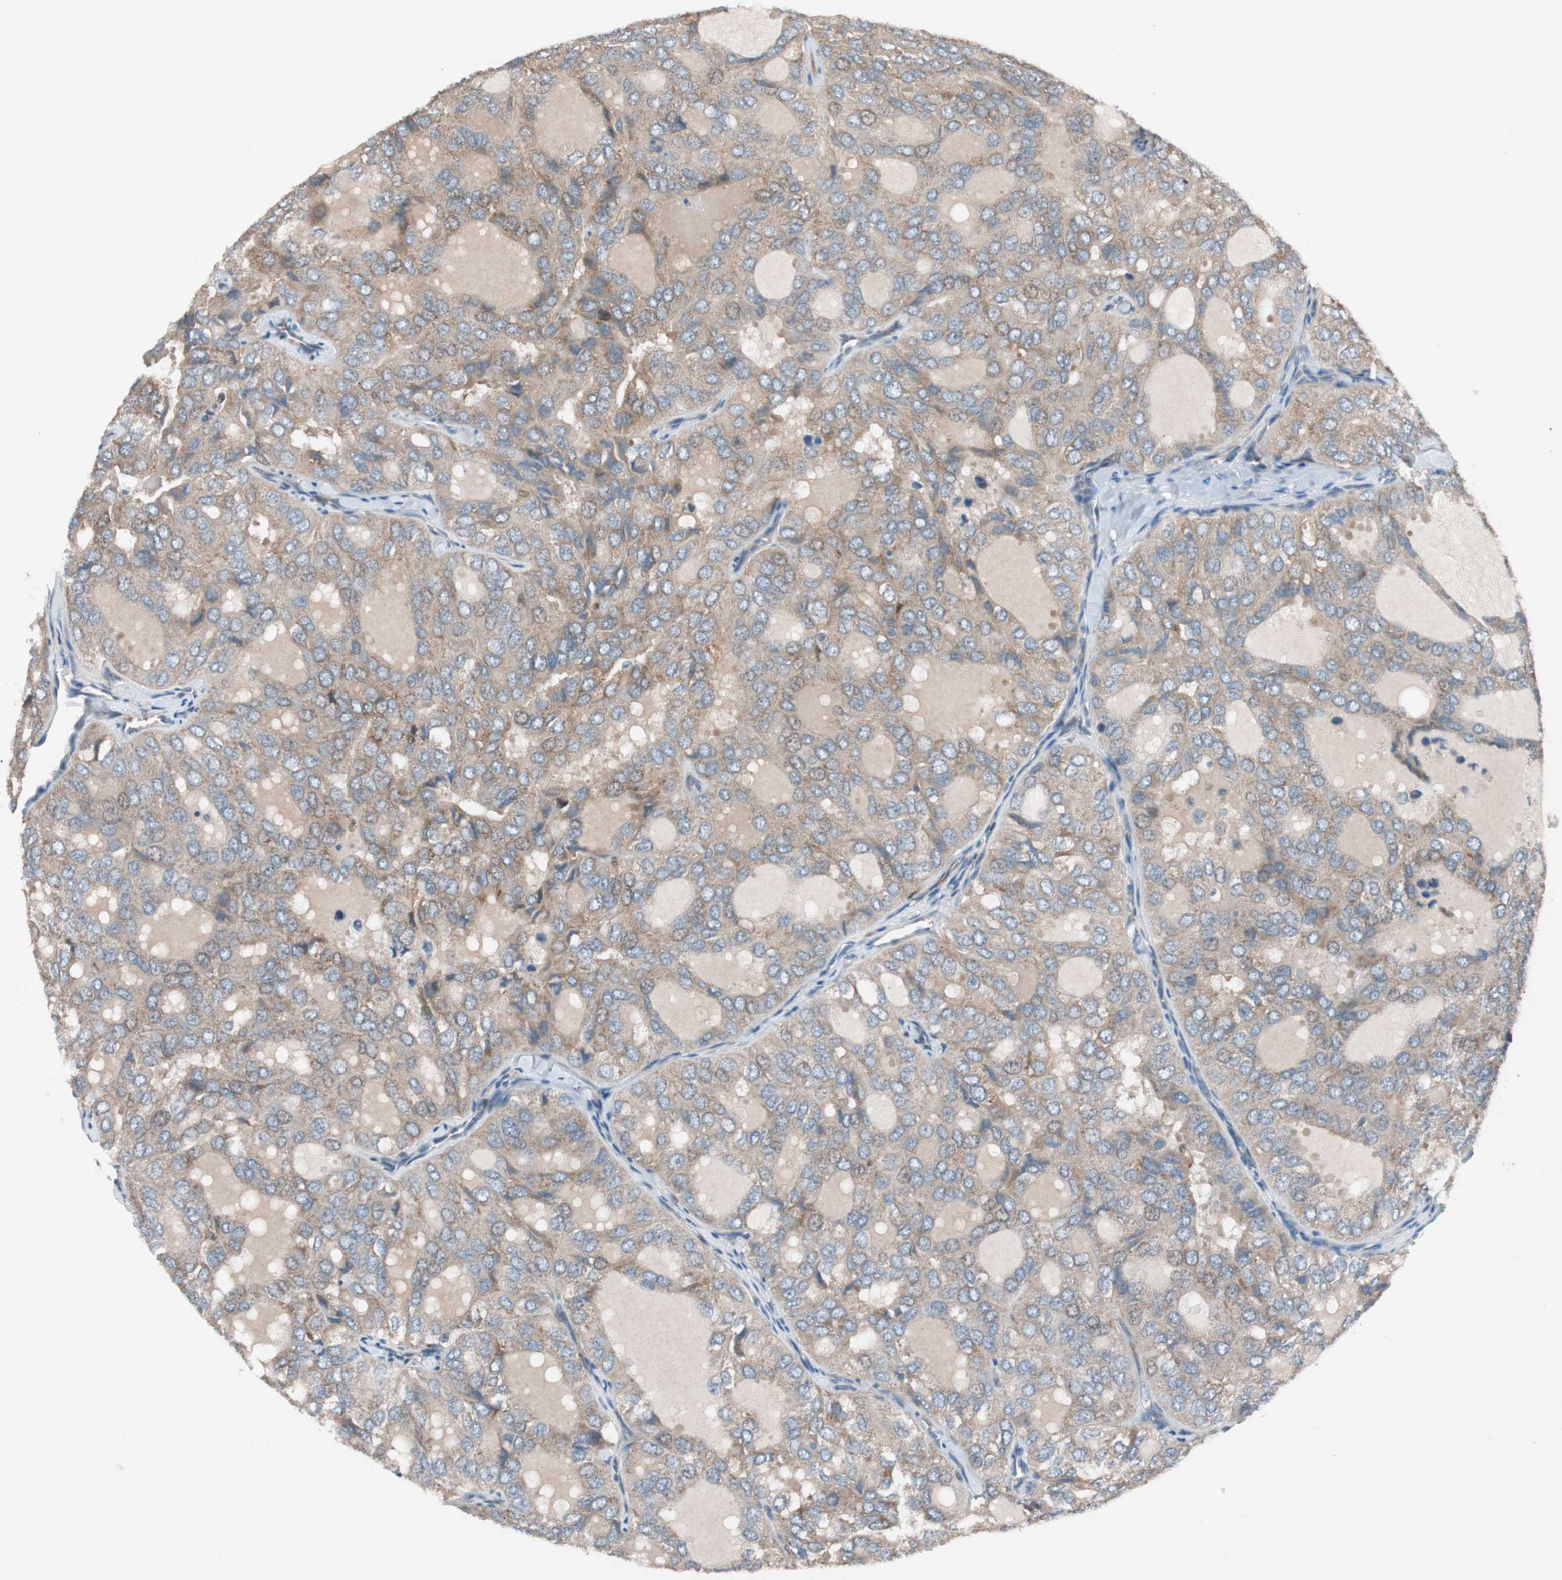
{"staining": {"intensity": "moderate", "quantity": ">75%", "location": "cytoplasmic/membranous"}, "tissue": "thyroid cancer", "cell_type": "Tumor cells", "image_type": "cancer", "snomed": [{"axis": "morphology", "description": "Follicular adenoma carcinoma, NOS"}, {"axis": "topography", "description": "Thyroid gland"}], "caption": "Protein expression analysis of follicular adenoma carcinoma (thyroid) exhibits moderate cytoplasmic/membranous expression in about >75% of tumor cells. The staining was performed using DAB (3,3'-diaminobenzidine) to visualize the protein expression in brown, while the nuclei were stained in blue with hematoxylin (Magnification: 20x).", "gene": "FAAH", "patient": {"sex": "male", "age": 75}}